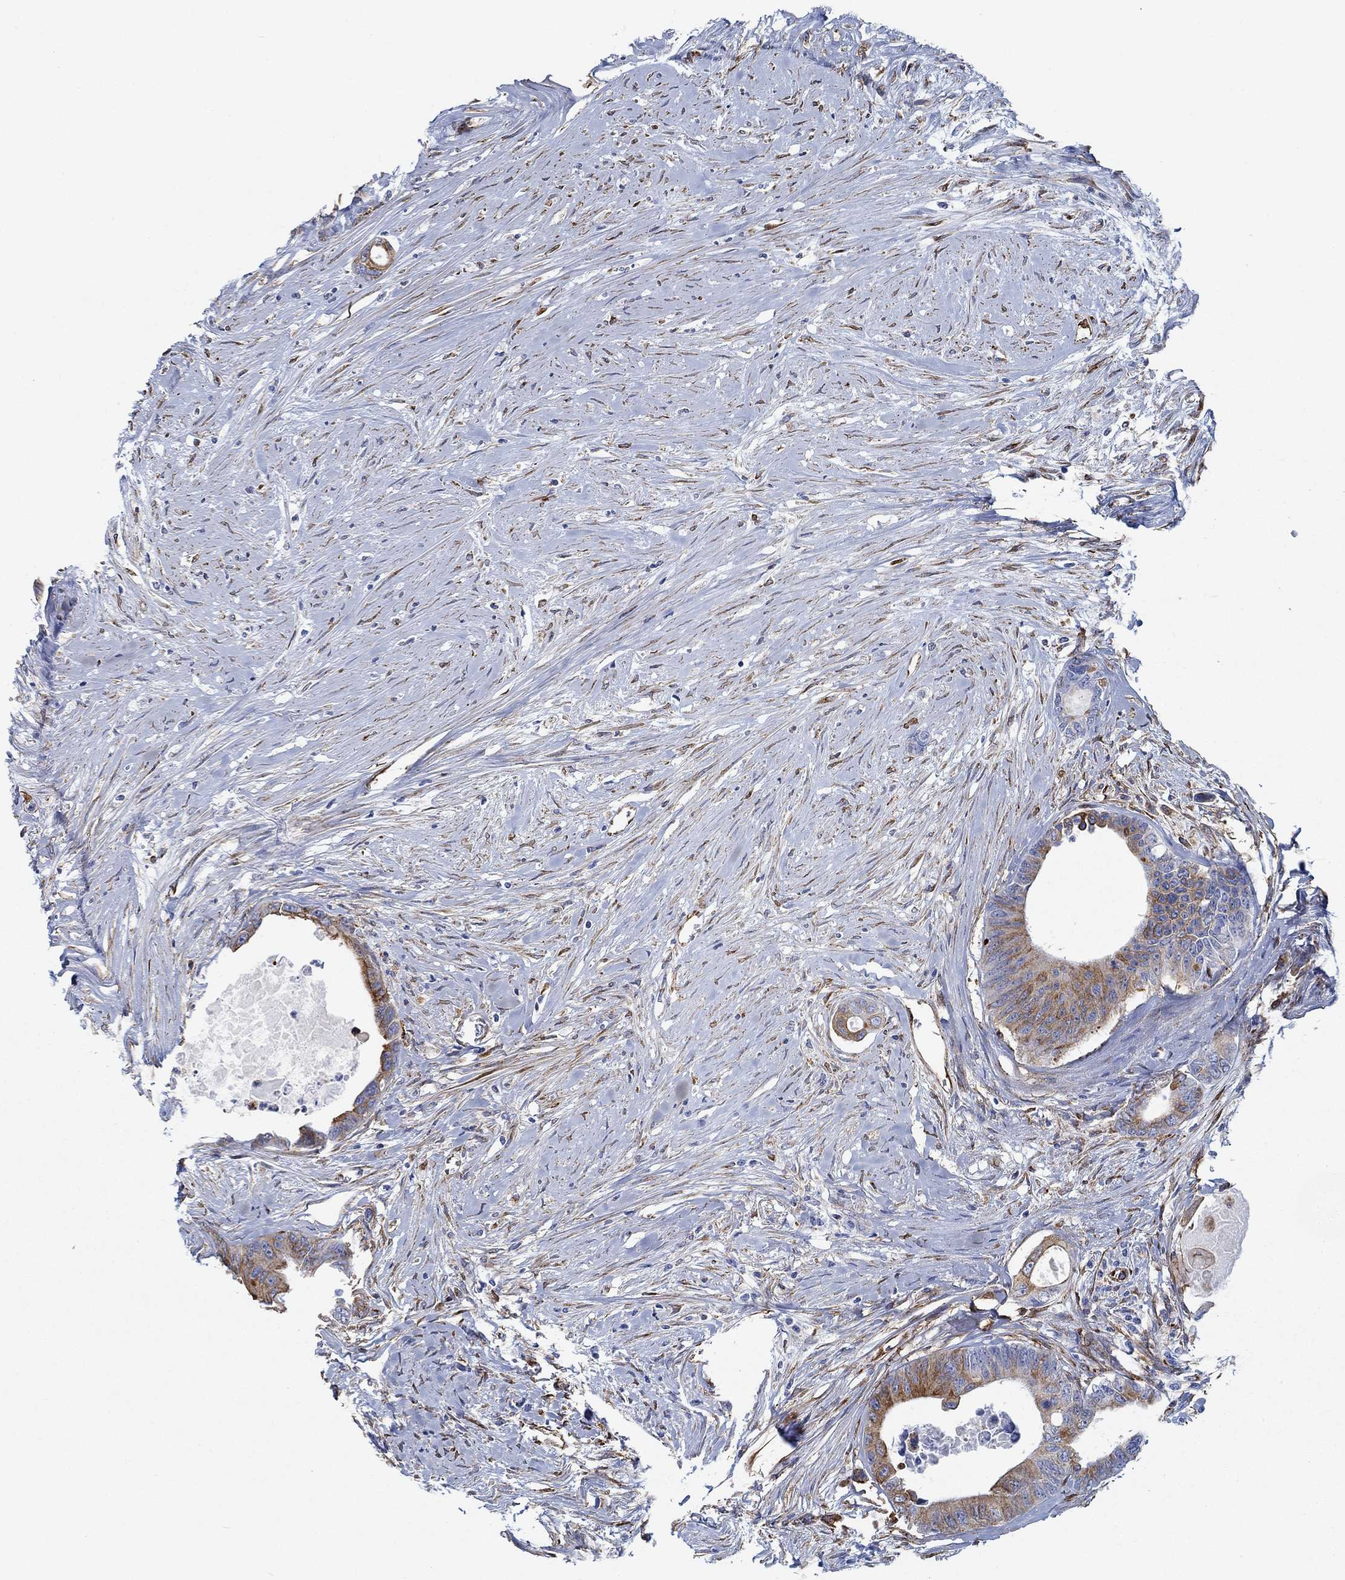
{"staining": {"intensity": "strong", "quantity": "25%-75%", "location": "cytoplasmic/membranous"}, "tissue": "colorectal cancer", "cell_type": "Tumor cells", "image_type": "cancer", "snomed": [{"axis": "morphology", "description": "Adenocarcinoma, NOS"}, {"axis": "topography", "description": "Rectum"}], "caption": "Adenocarcinoma (colorectal) stained with DAB (3,3'-diaminobenzidine) IHC shows high levels of strong cytoplasmic/membranous staining in about 25%-75% of tumor cells. Immunohistochemistry (ihc) stains the protein in brown and the nuclei are stained blue.", "gene": "STC2", "patient": {"sex": "male", "age": 59}}